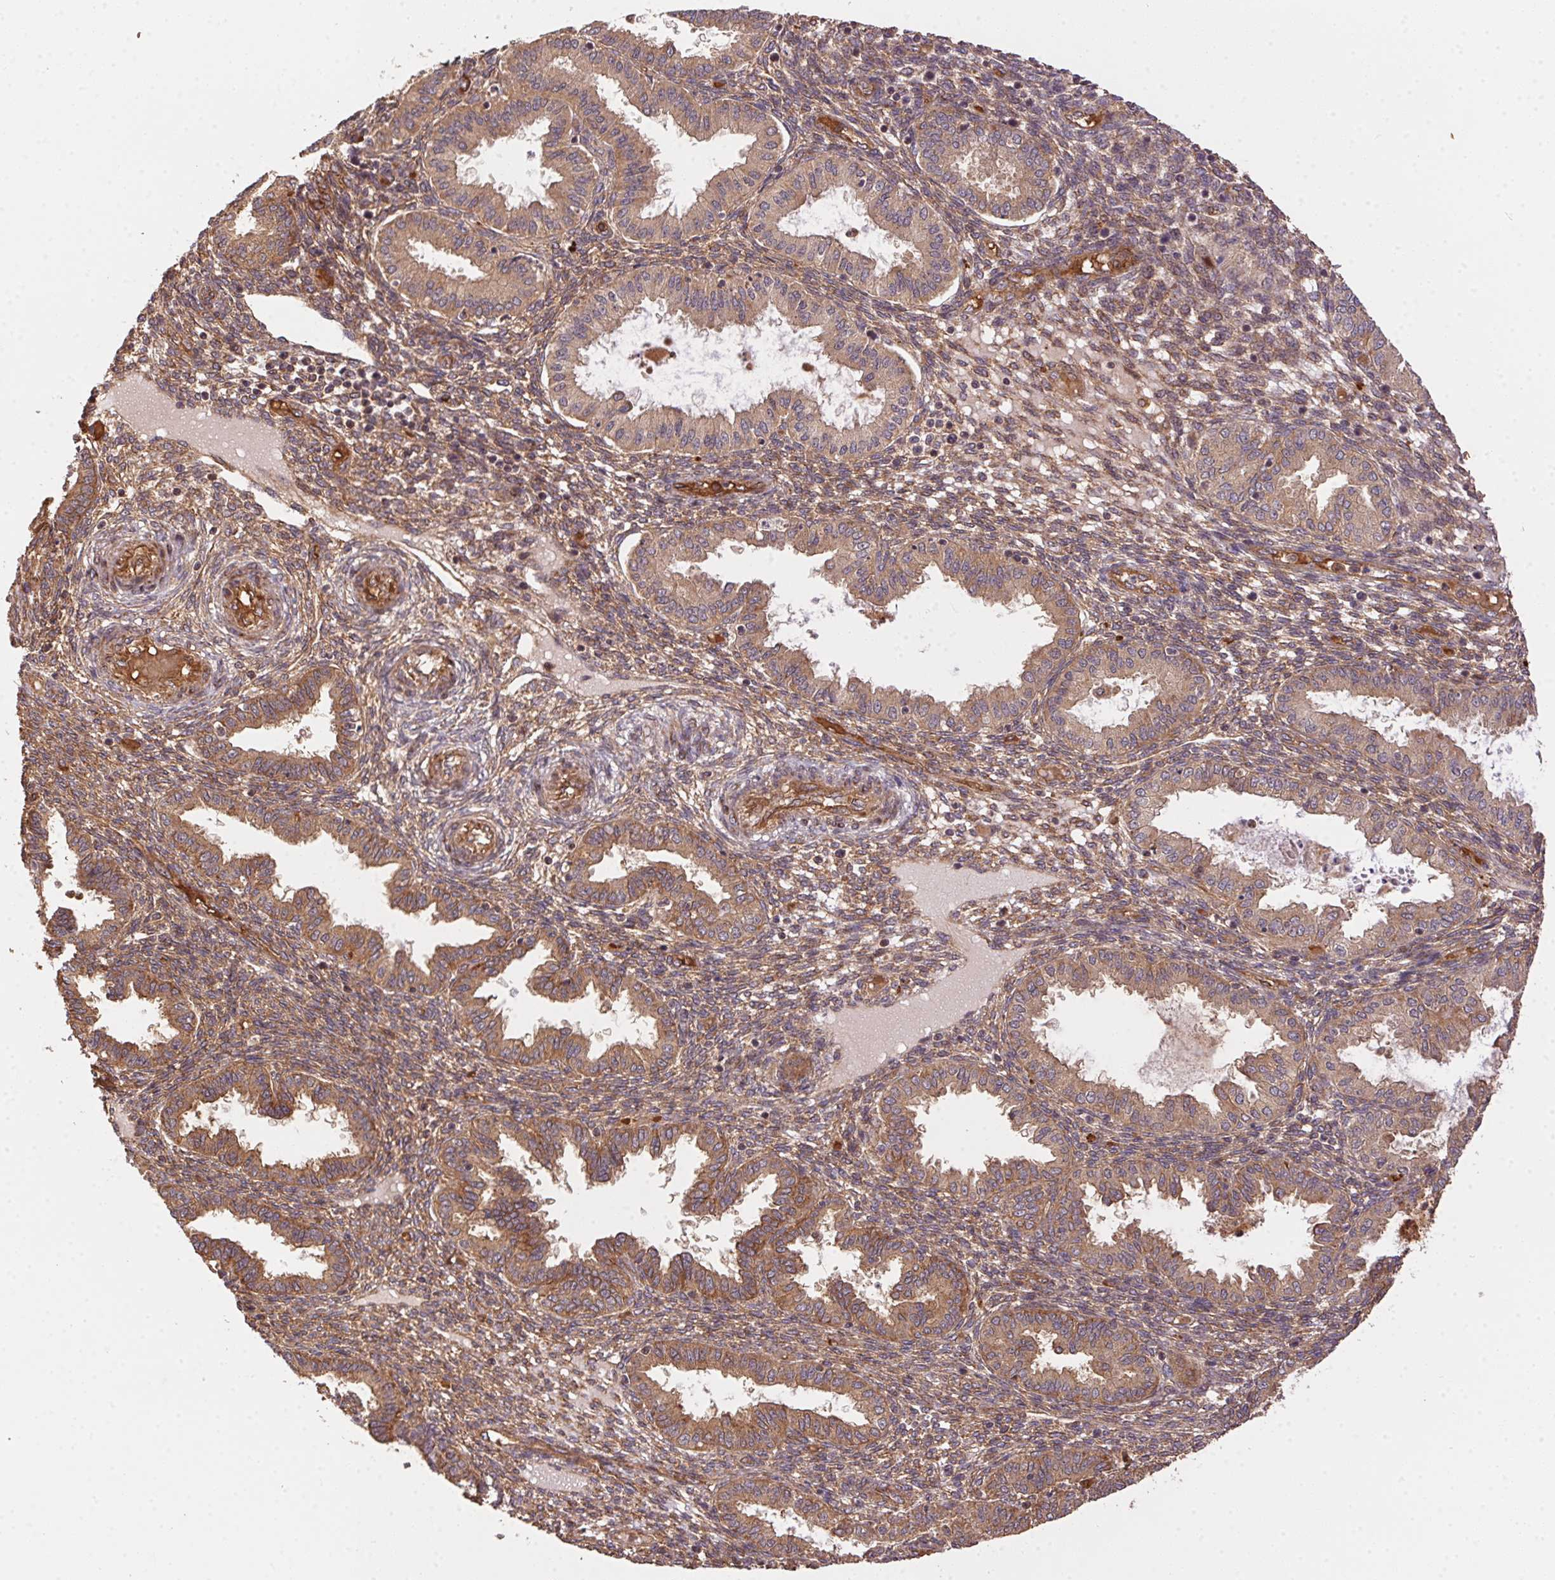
{"staining": {"intensity": "moderate", "quantity": "25%-75%", "location": "cytoplasmic/membranous"}, "tissue": "endometrium", "cell_type": "Cells in endometrial stroma", "image_type": "normal", "snomed": [{"axis": "morphology", "description": "Normal tissue, NOS"}, {"axis": "topography", "description": "Endometrium"}], "caption": "Immunohistochemistry (IHC) staining of normal endometrium, which displays medium levels of moderate cytoplasmic/membranous positivity in approximately 25%-75% of cells in endometrial stroma indicating moderate cytoplasmic/membranous protein positivity. The staining was performed using DAB (3,3'-diaminobenzidine) (brown) for protein detection and nuclei were counterstained in hematoxylin (blue).", "gene": "USE1", "patient": {"sex": "female", "age": 33}}